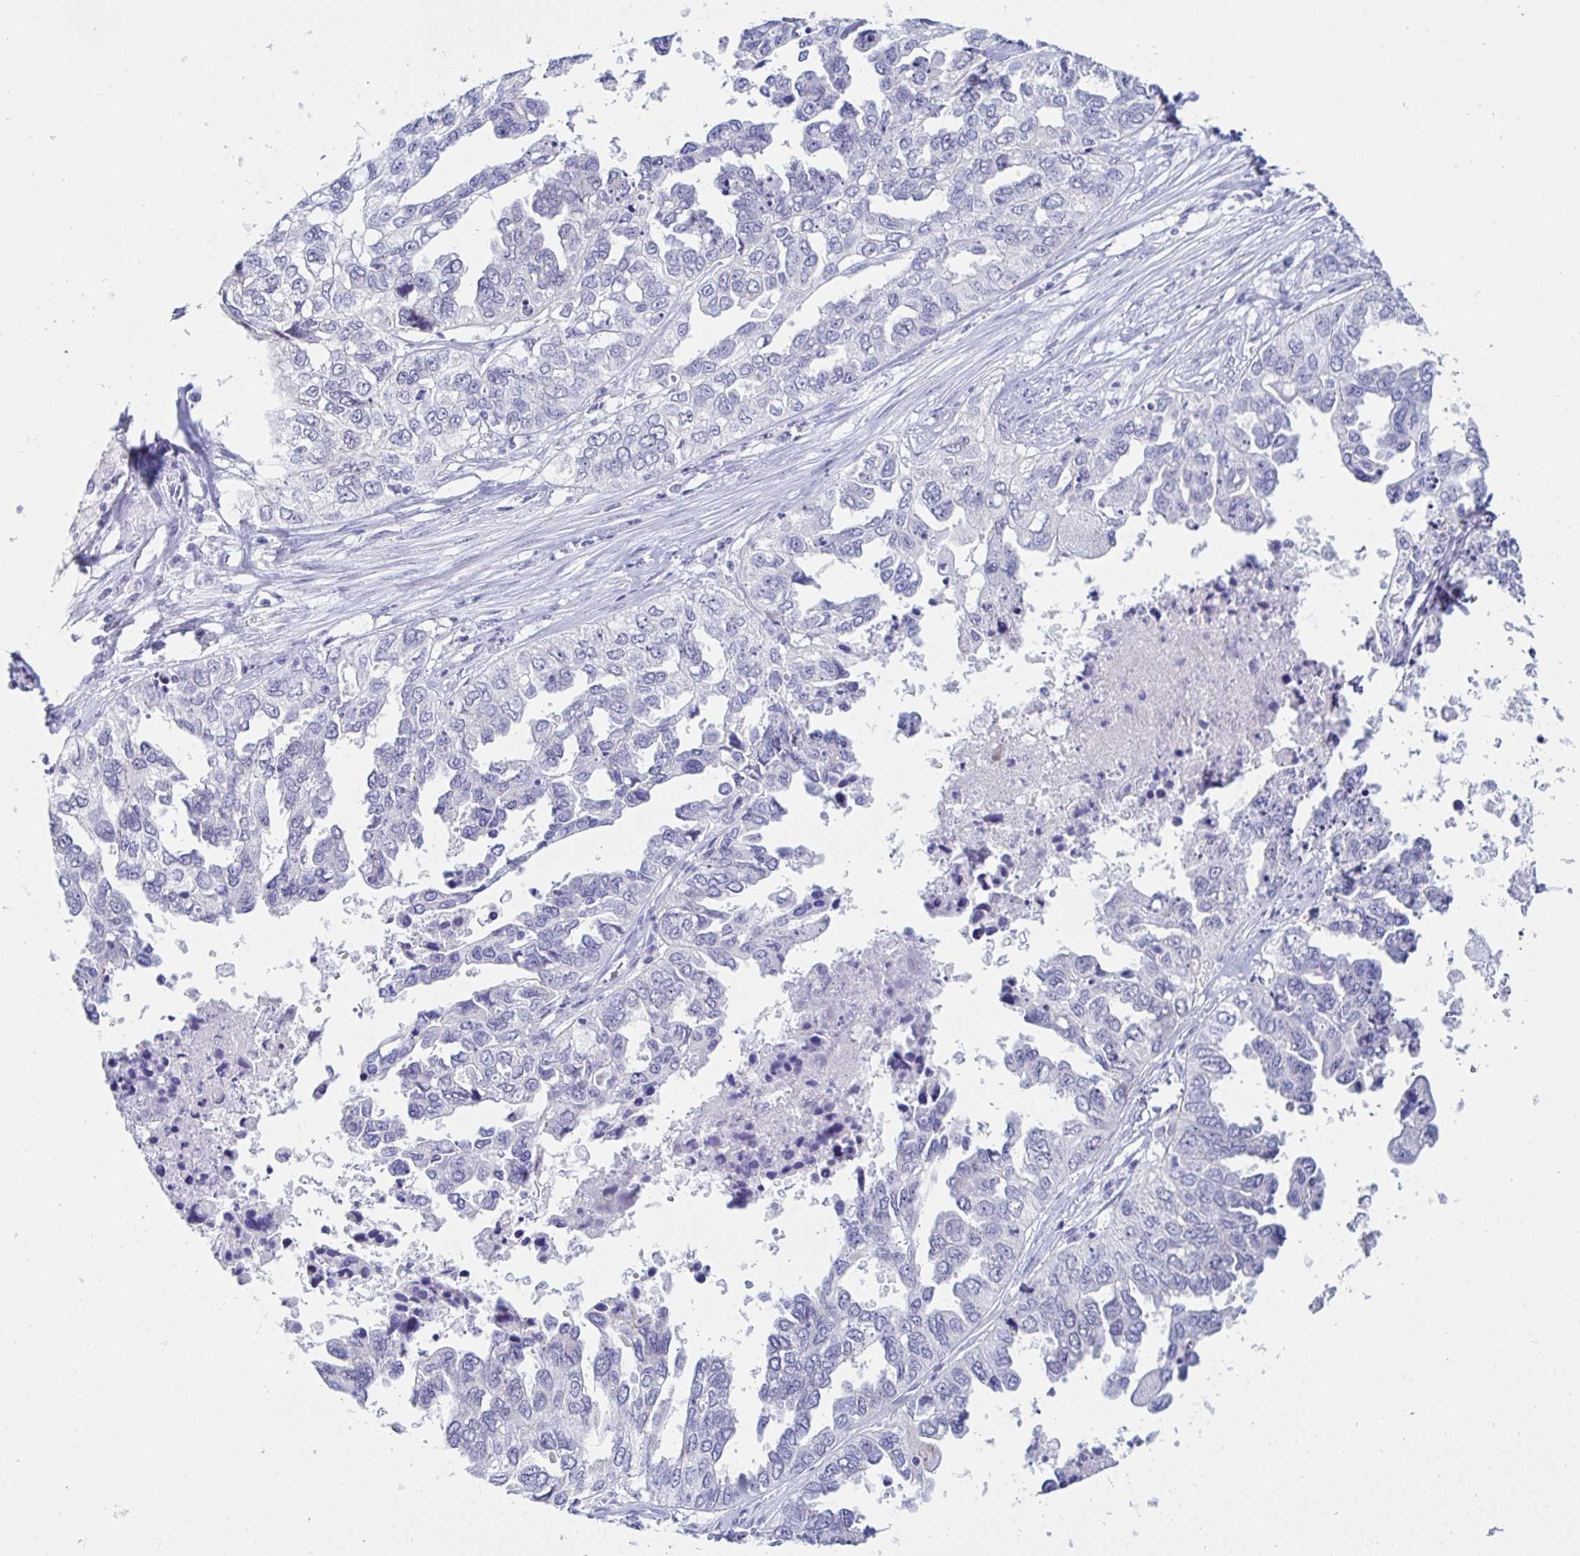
{"staining": {"intensity": "negative", "quantity": "none", "location": "none"}, "tissue": "ovarian cancer", "cell_type": "Tumor cells", "image_type": "cancer", "snomed": [{"axis": "morphology", "description": "Cystadenocarcinoma, serous, NOS"}, {"axis": "topography", "description": "Ovary"}], "caption": "Tumor cells are negative for protein expression in human serous cystadenocarcinoma (ovarian). Nuclei are stained in blue.", "gene": "OR10K1", "patient": {"sex": "female", "age": 53}}